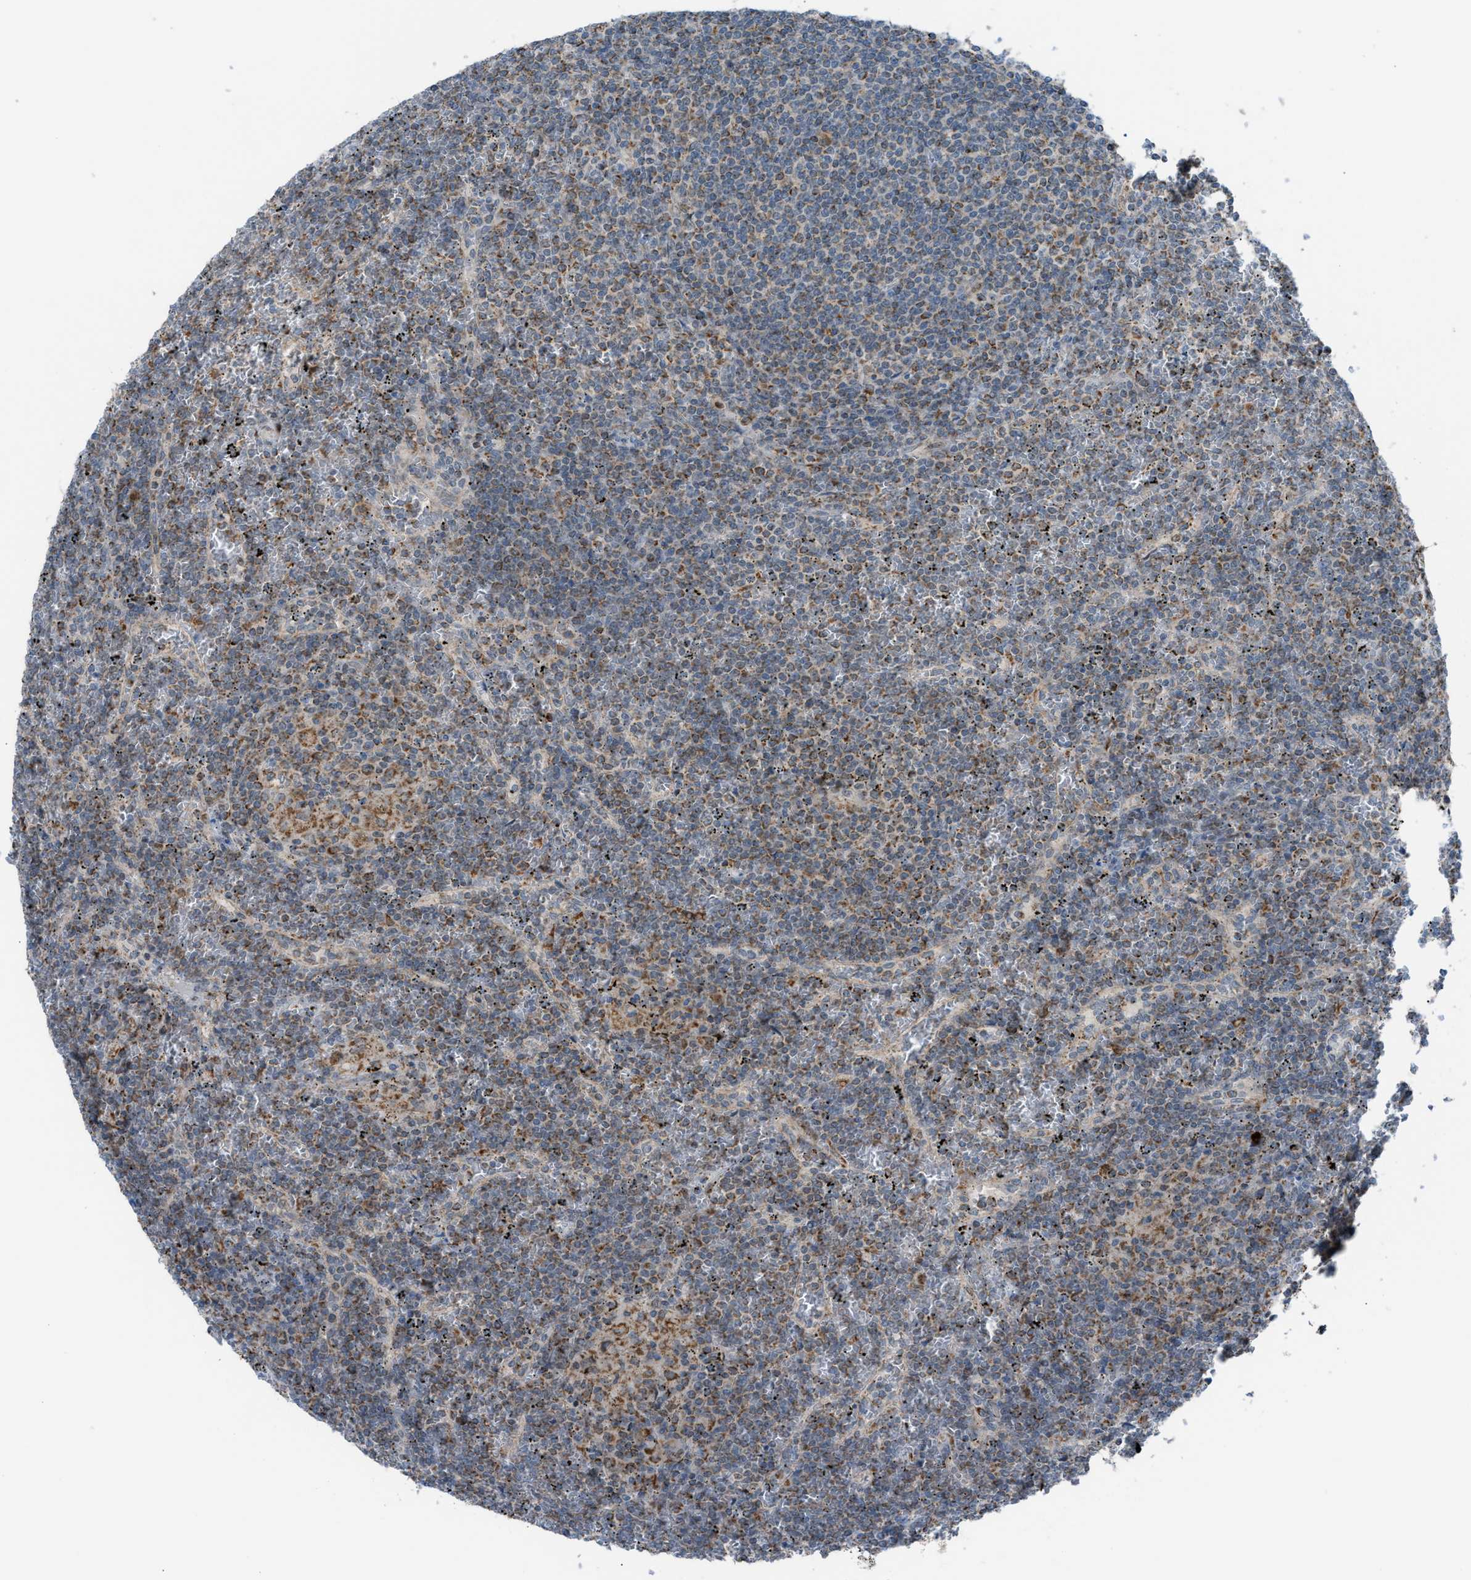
{"staining": {"intensity": "weak", "quantity": "25%-75%", "location": "cytoplasmic/membranous"}, "tissue": "lymphoma", "cell_type": "Tumor cells", "image_type": "cancer", "snomed": [{"axis": "morphology", "description": "Malignant lymphoma, non-Hodgkin's type, Low grade"}, {"axis": "topography", "description": "Spleen"}], "caption": "This photomicrograph exhibits lymphoma stained with immunohistochemistry to label a protein in brown. The cytoplasmic/membranous of tumor cells show weak positivity for the protein. Nuclei are counter-stained blue.", "gene": "SRM", "patient": {"sex": "female", "age": 19}}